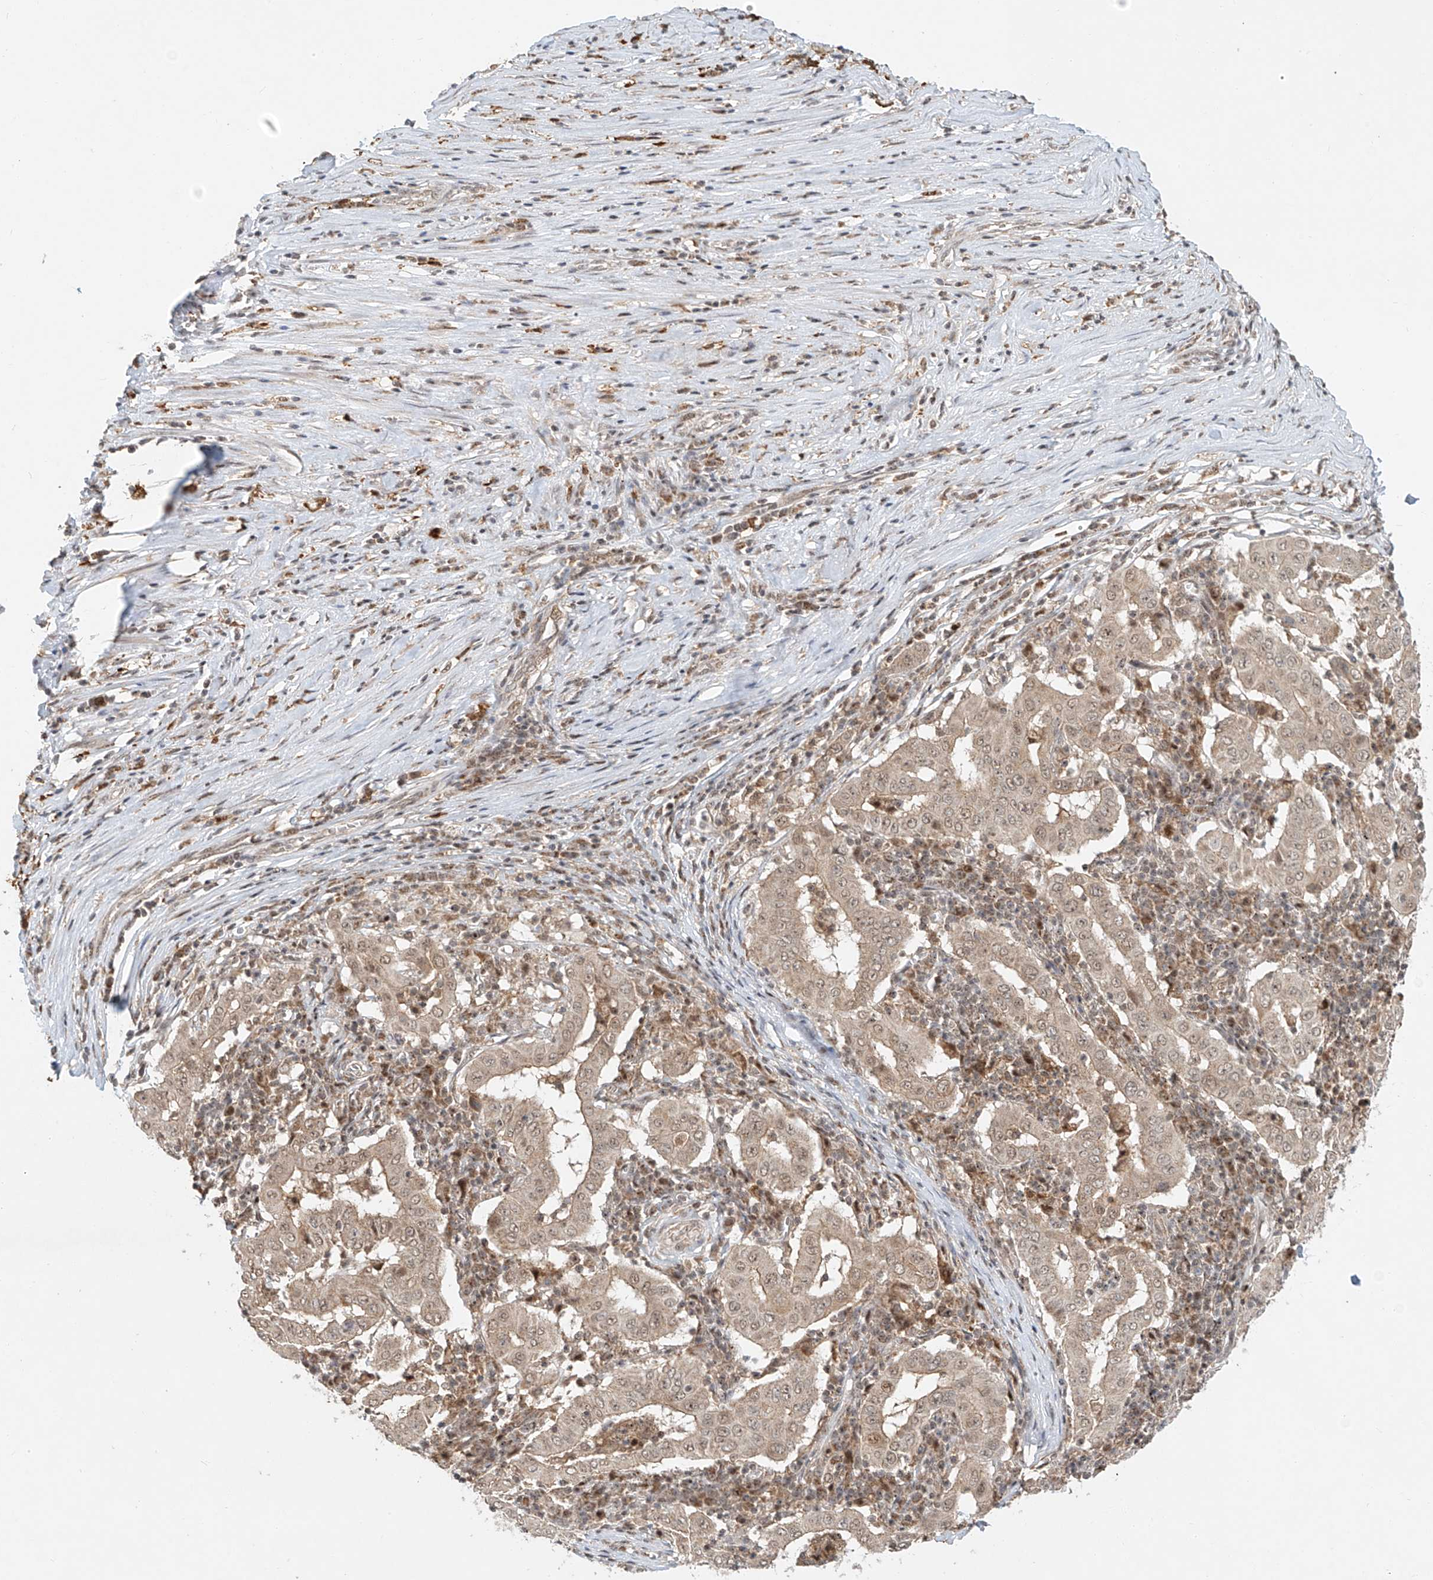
{"staining": {"intensity": "weak", "quantity": "25%-75%", "location": "cytoplasmic/membranous,nuclear"}, "tissue": "pancreatic cancer", "cell_type": "Tumor cells", "image_type": "cancer", "snomed": [{"axis": "morphology", "description": "Adenocarcinoma, NOS"}, {"axis": "topography", "description": "Pancreas"}], "caption": "There is low levels of weak cytoplasmic/membranous and nuclear positivity in tumor cells of pancreatic cancer, as demonstrated by immunohistochemical staining (brown color).", "gene": "SYTL3", "patient": {"sex": "male", "age": 63}}